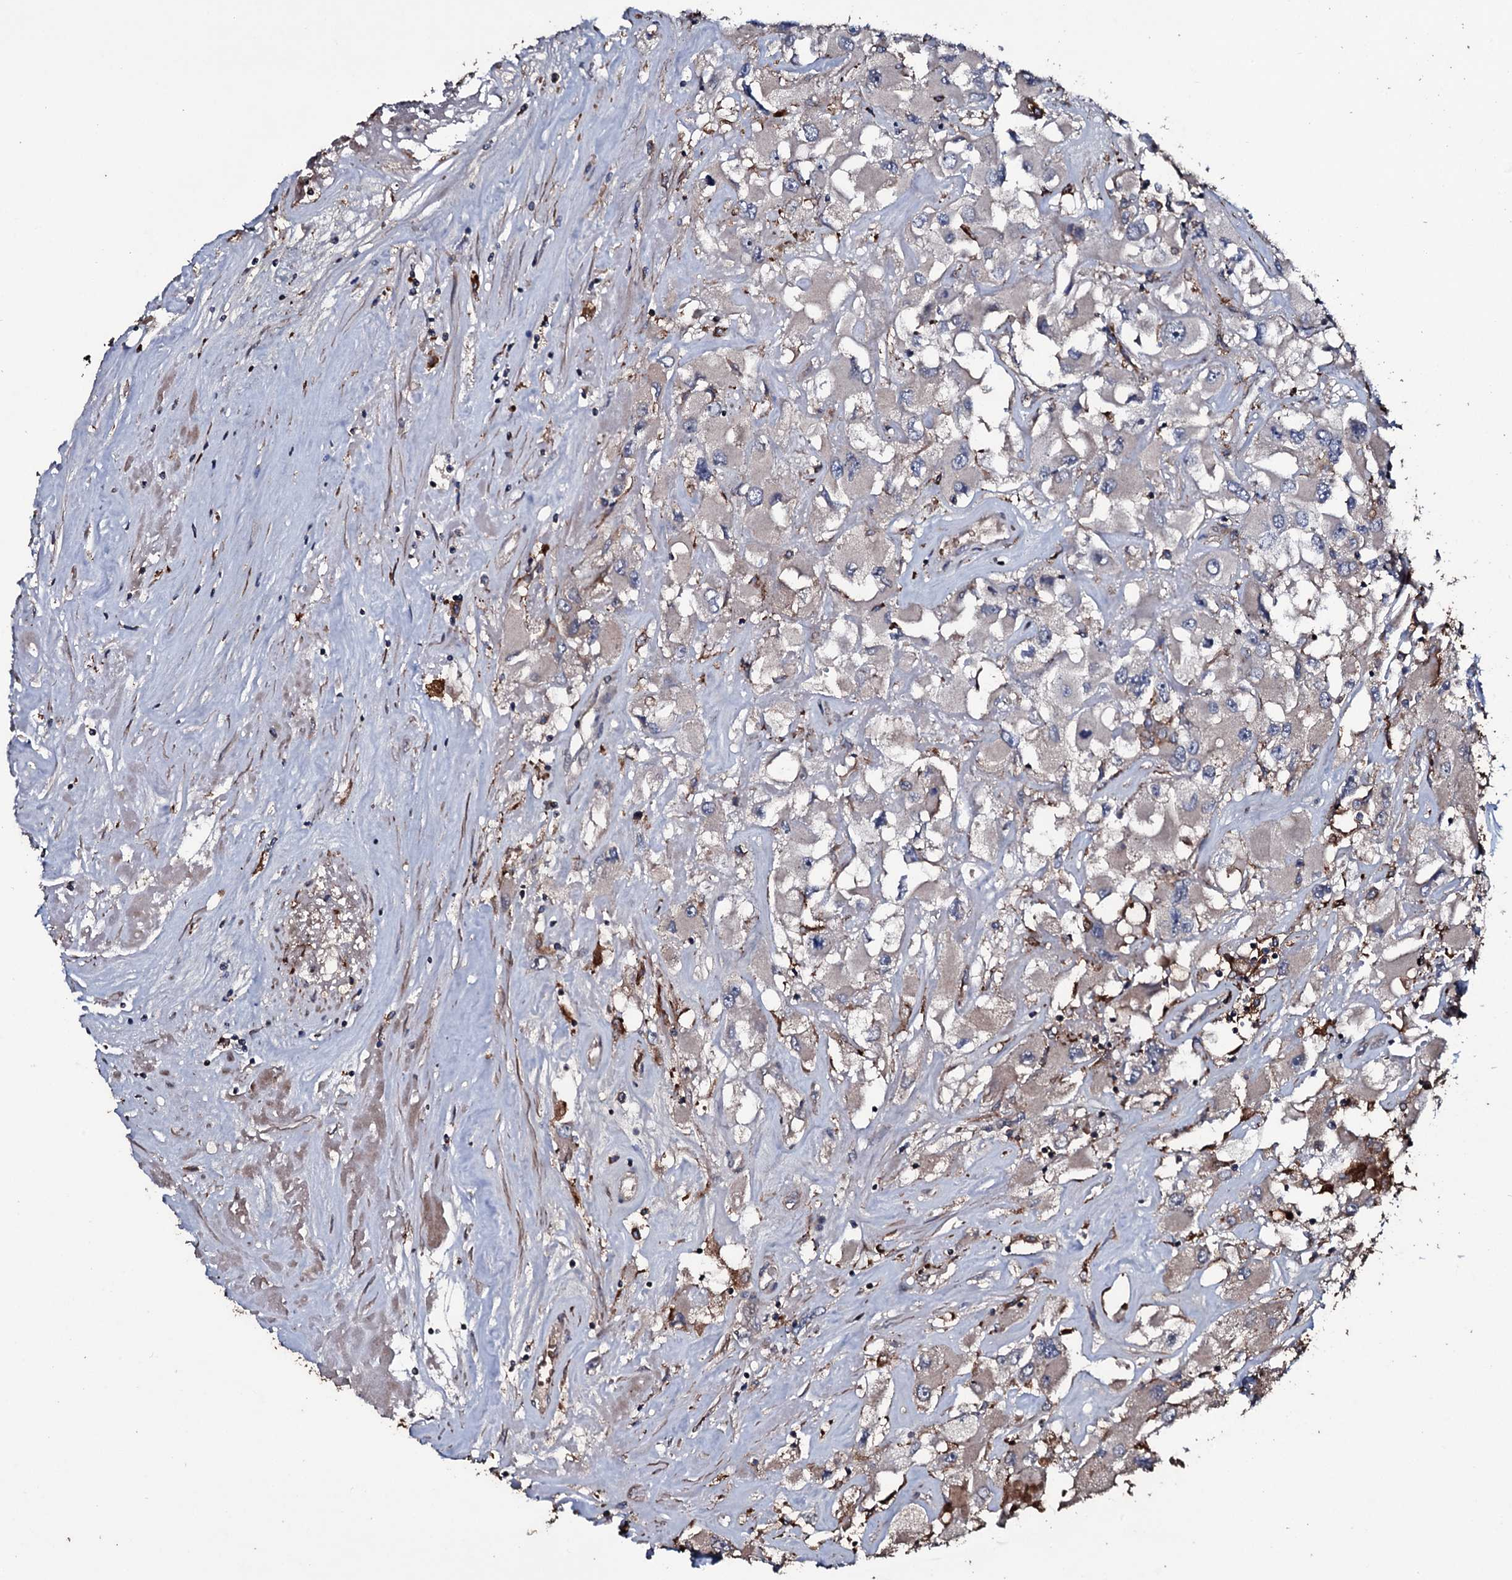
{"staining": {"intensity": "weak", "quantity": "<25%", "location": "cytoplasmic/membranous"}, "tissue": "renal cancer", "cell_type": "Tumor cells", "image_type": "cancer", "snomed": [{"axis": "morphology", "description": "Adenocarcinoma, NOS"}, {"axis": "topography", "description": "Kidney"}], "caption": "An image of renal cancer stained for a protein displays no brown staining in tumor cells. The staining was performed using DAB (3,3'-diaminobenzidine) to visualize the protein expression in brown, while the nuclei were stained in blue with hematoxylin (Magnification: 20x).", "gene": "ZSWIM8", "patient": {"sex": "female", "age": 52}}